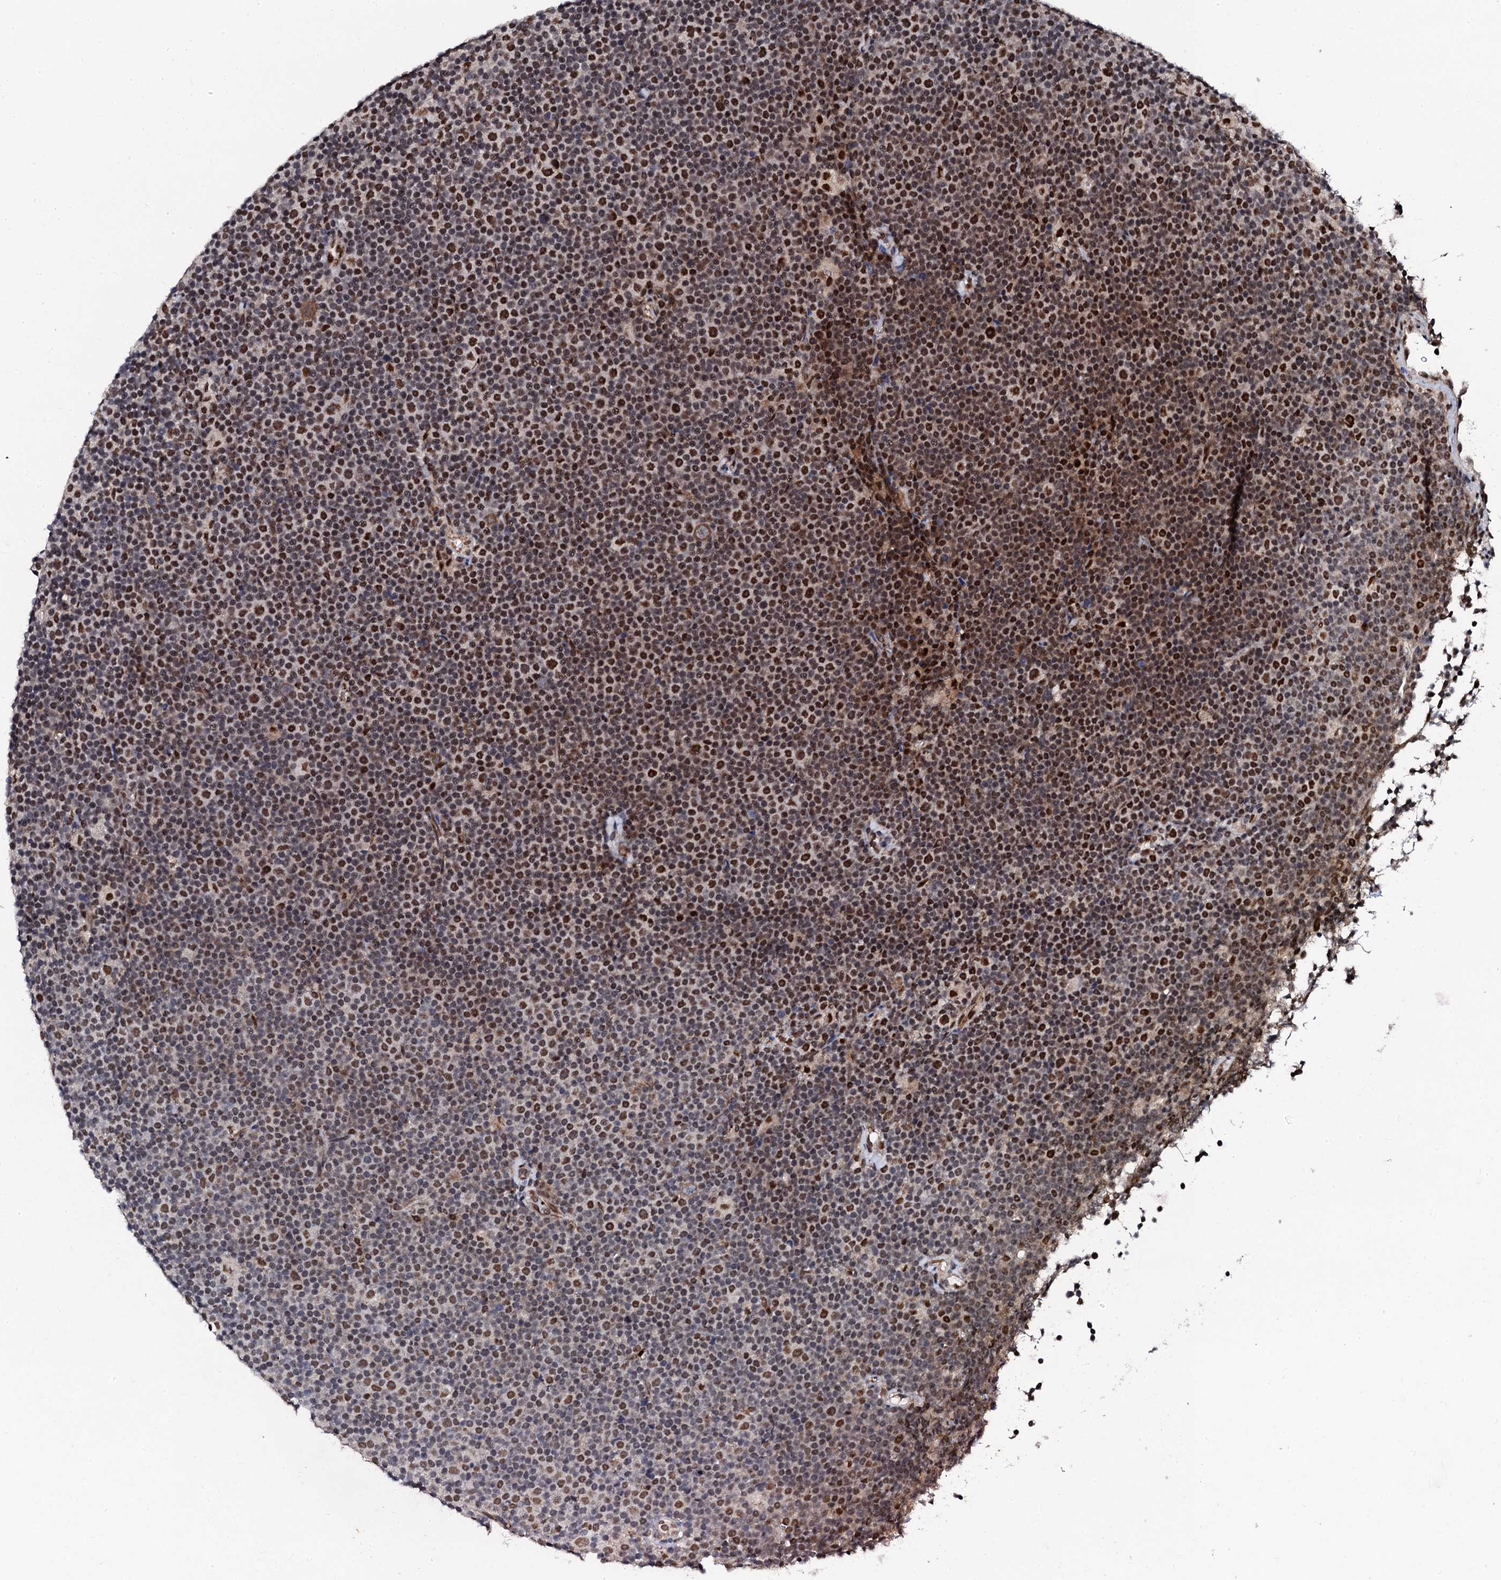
{"staining": {"intensity": "strong", "quantity": "25%-75%", "location": "nuclear"}, "tissue": "lymphoma", "cell_type": "Tumor cells", "image_type": "cancer", "snomed": [{"axis": "morphology", "description": "Malignant lymphoma, non-Hodgkin's type, Low grade"}, {"axis": "topography", "description": "Lymph node"}], "caption": "This is an image of IHC staining of lymphoma, which shows strong positivity in the nuclear of tumor cells.", "gene": "CSTF3", "patient": {"sex": "female", "age": 67}}